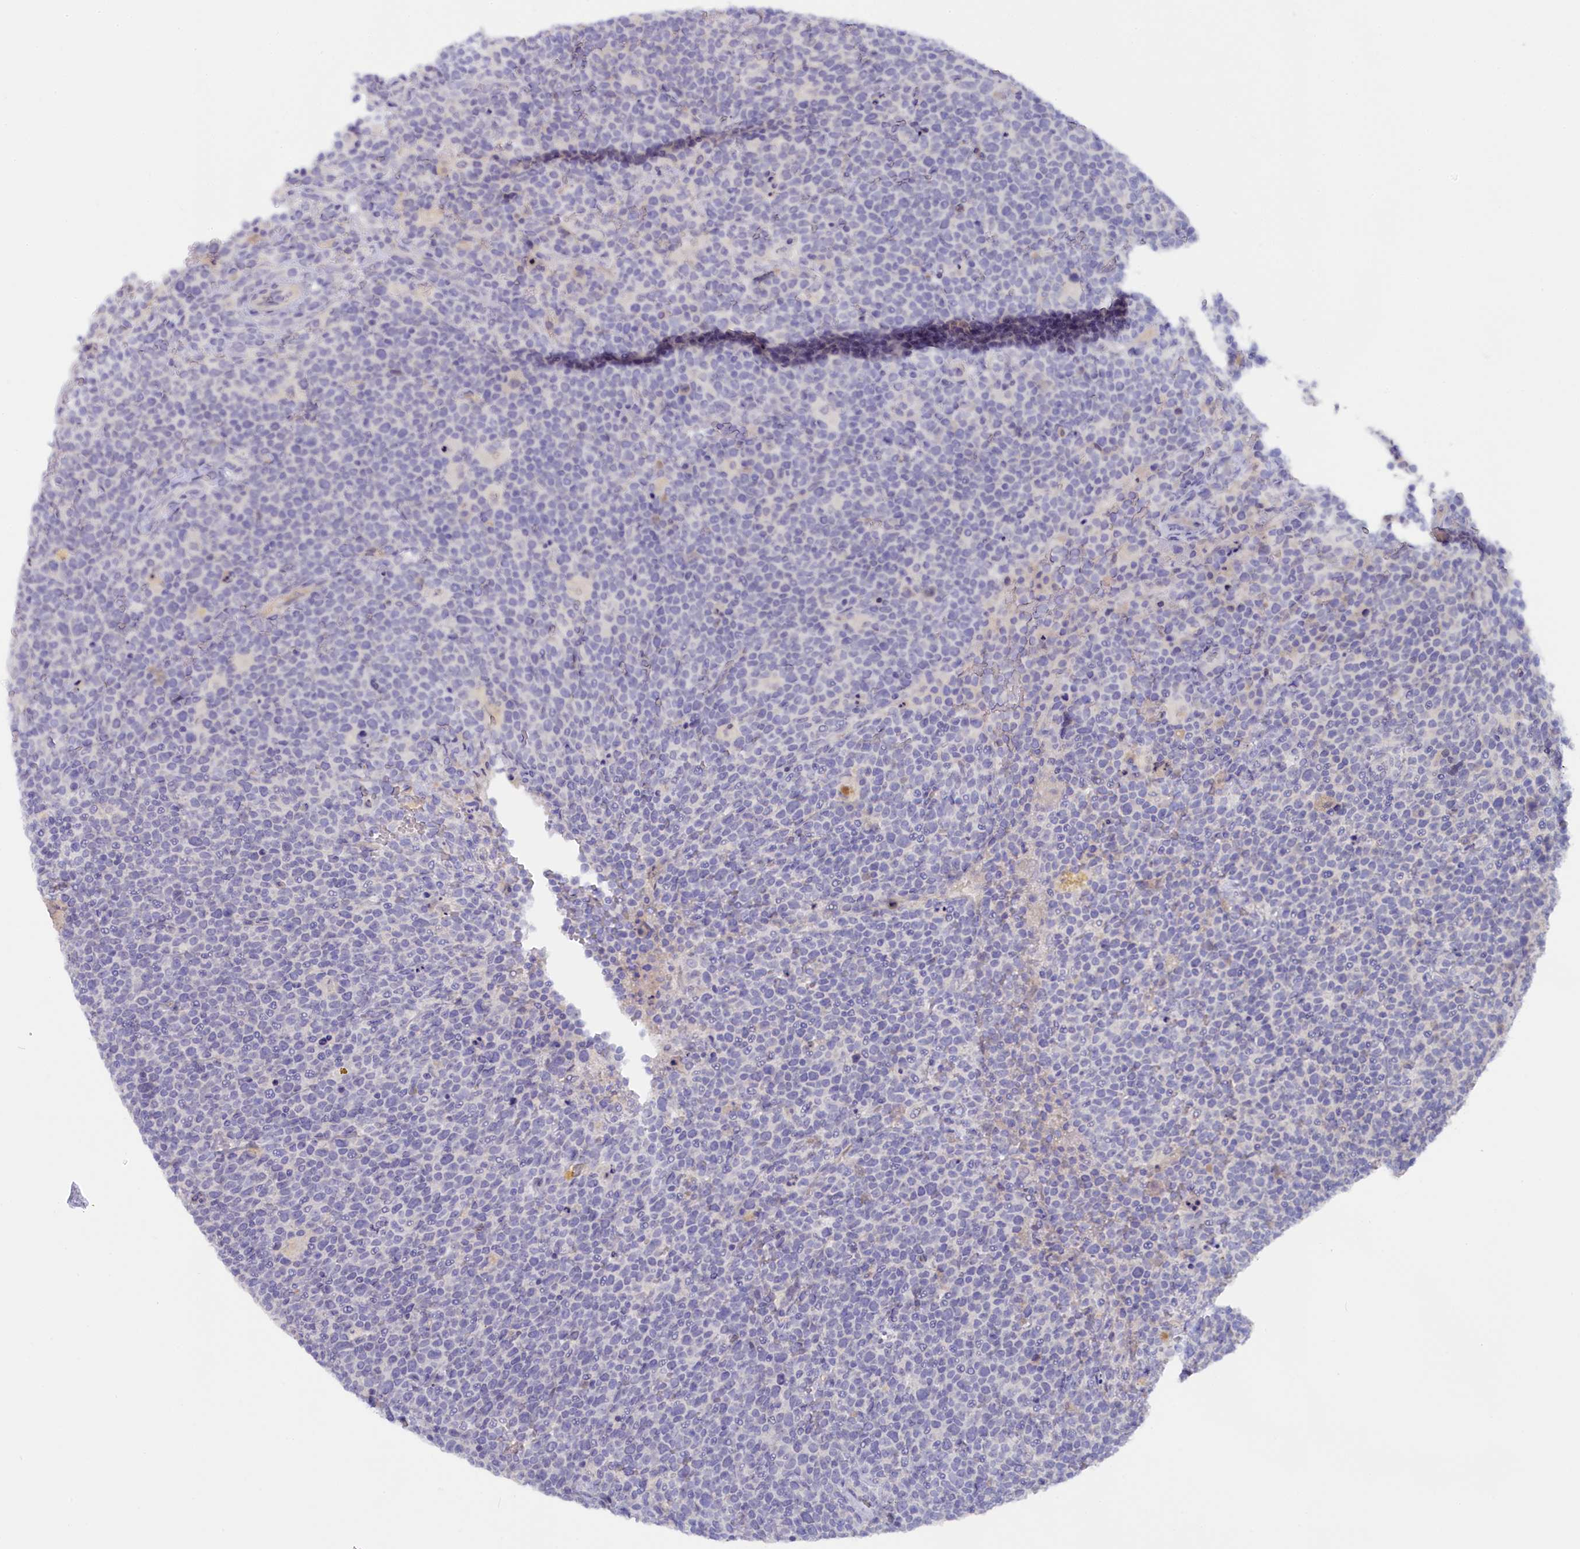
{"staining": {"intensity": "negative", "quantity": "none", "location": "none"}, "tissue": "lymphoma", "cell_type": "Tumor cells", "image_type": "cancer", "snomed": [{"axis": "morphology", "description": "Malignant lymphoma, non-Hodgkin's type, High grade"}, {"axis": "topography", "description": "Lymph node"}], "caption": "DAB (3,3'-diaminobenzidine) immunohistochemical staining of human lymphoma reveals no significant positivity in tumor cells.", "gene": "ZSWIM4", "patient": {"sex": "male", "age": 61}}